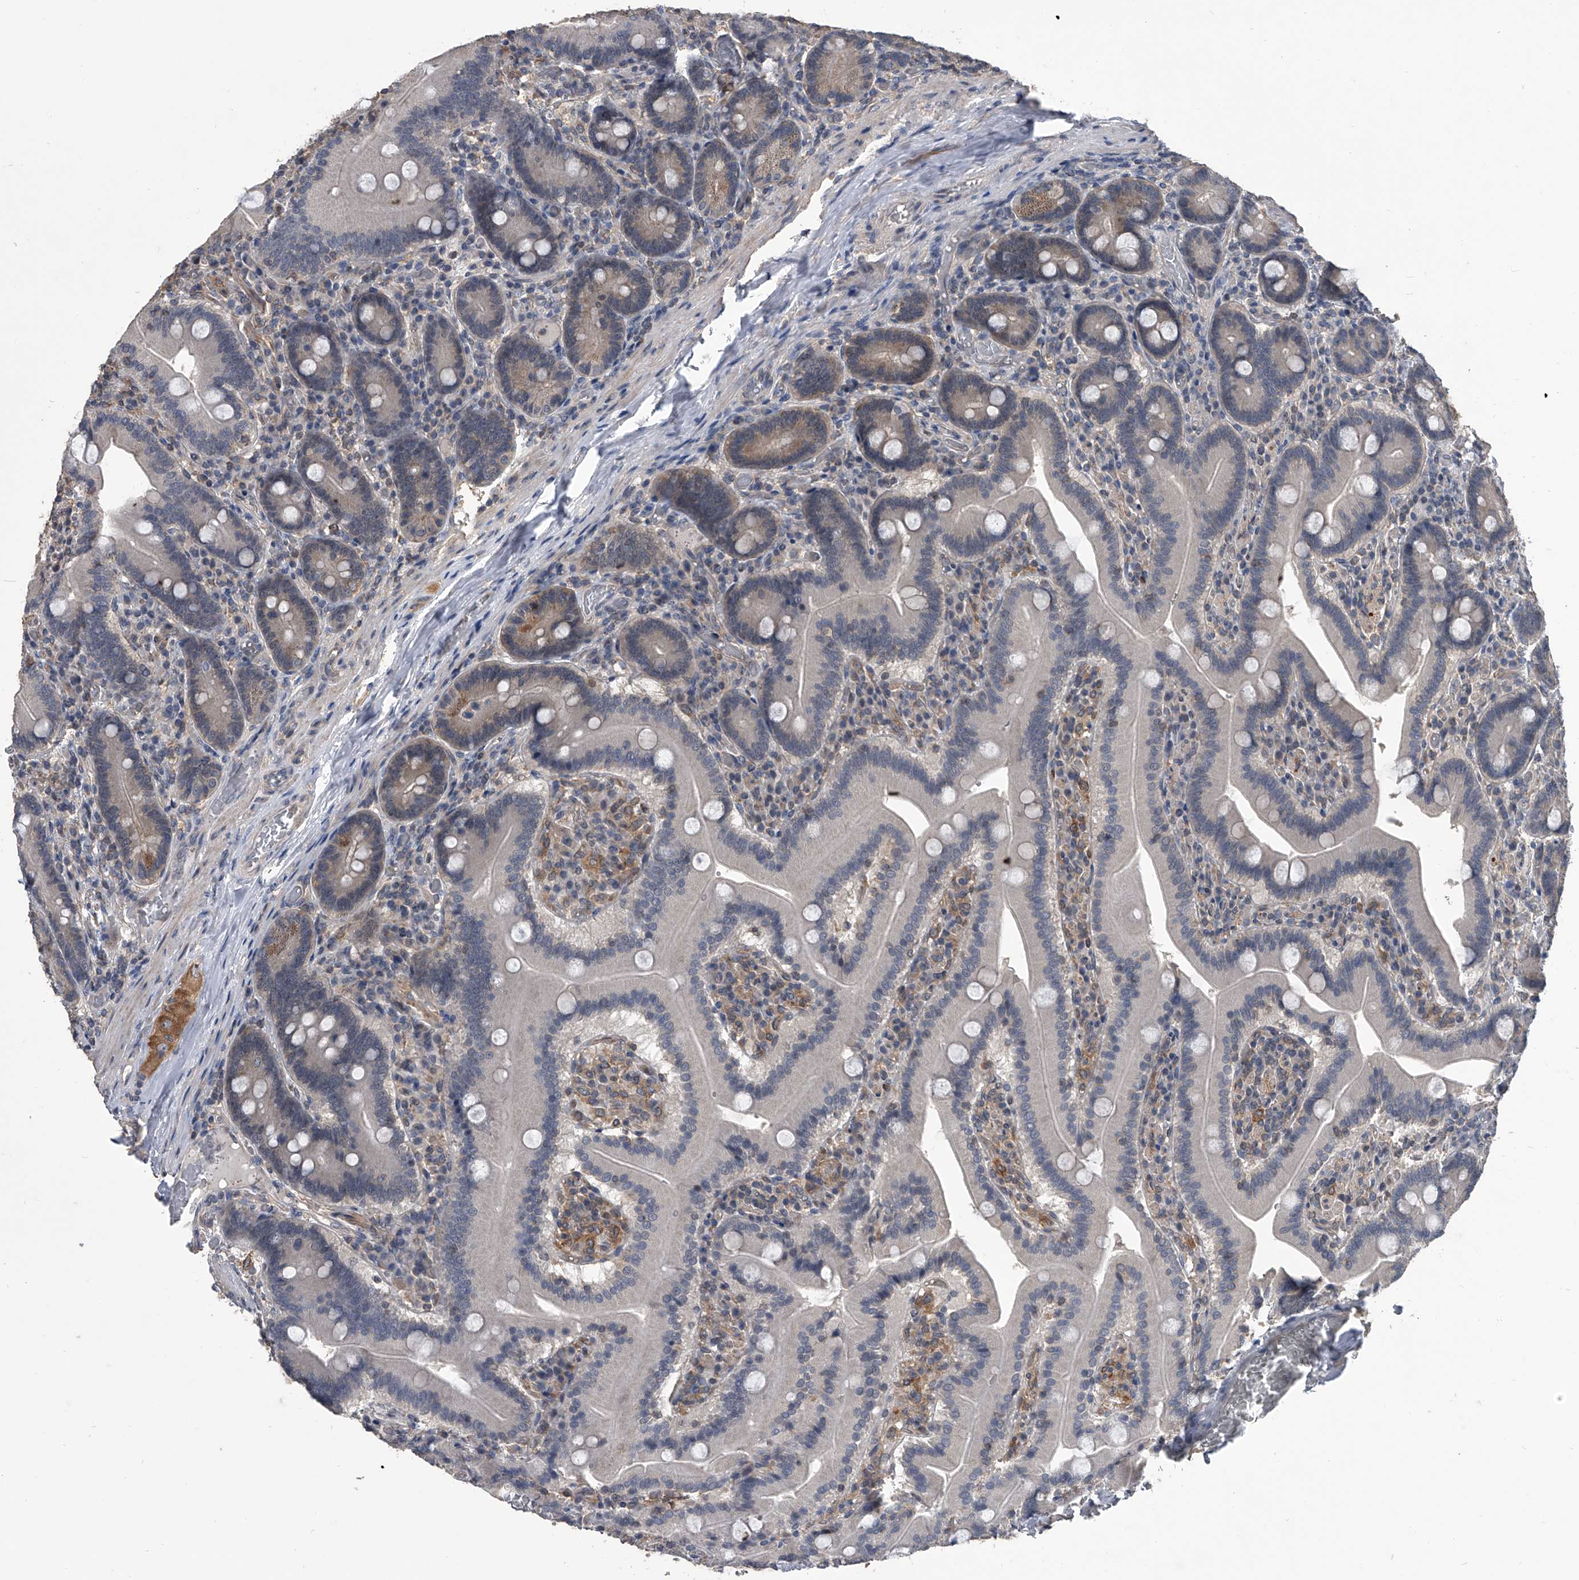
{"staining": {"intensity": "moderate", "quantity": "<25%", "location": "cytoplasmic/membranous"}, "tissue": "duodenum", "cell_type": "Glandular cells", "image_type": "normal", "snomed": [{"axis": "morphology", "description": "Normal tissue, NOS"}, {"axis": "topography", "description": "Duodenum"}], "caption": "Immunohistochemical staining of benign human duodenum demonstrates low levels of moderate cytoplasmic/membranous staining in approximately <25% of glandular cells.", "gene": "MAP4K3", "patient": {"sex": "female", "age": 62}}